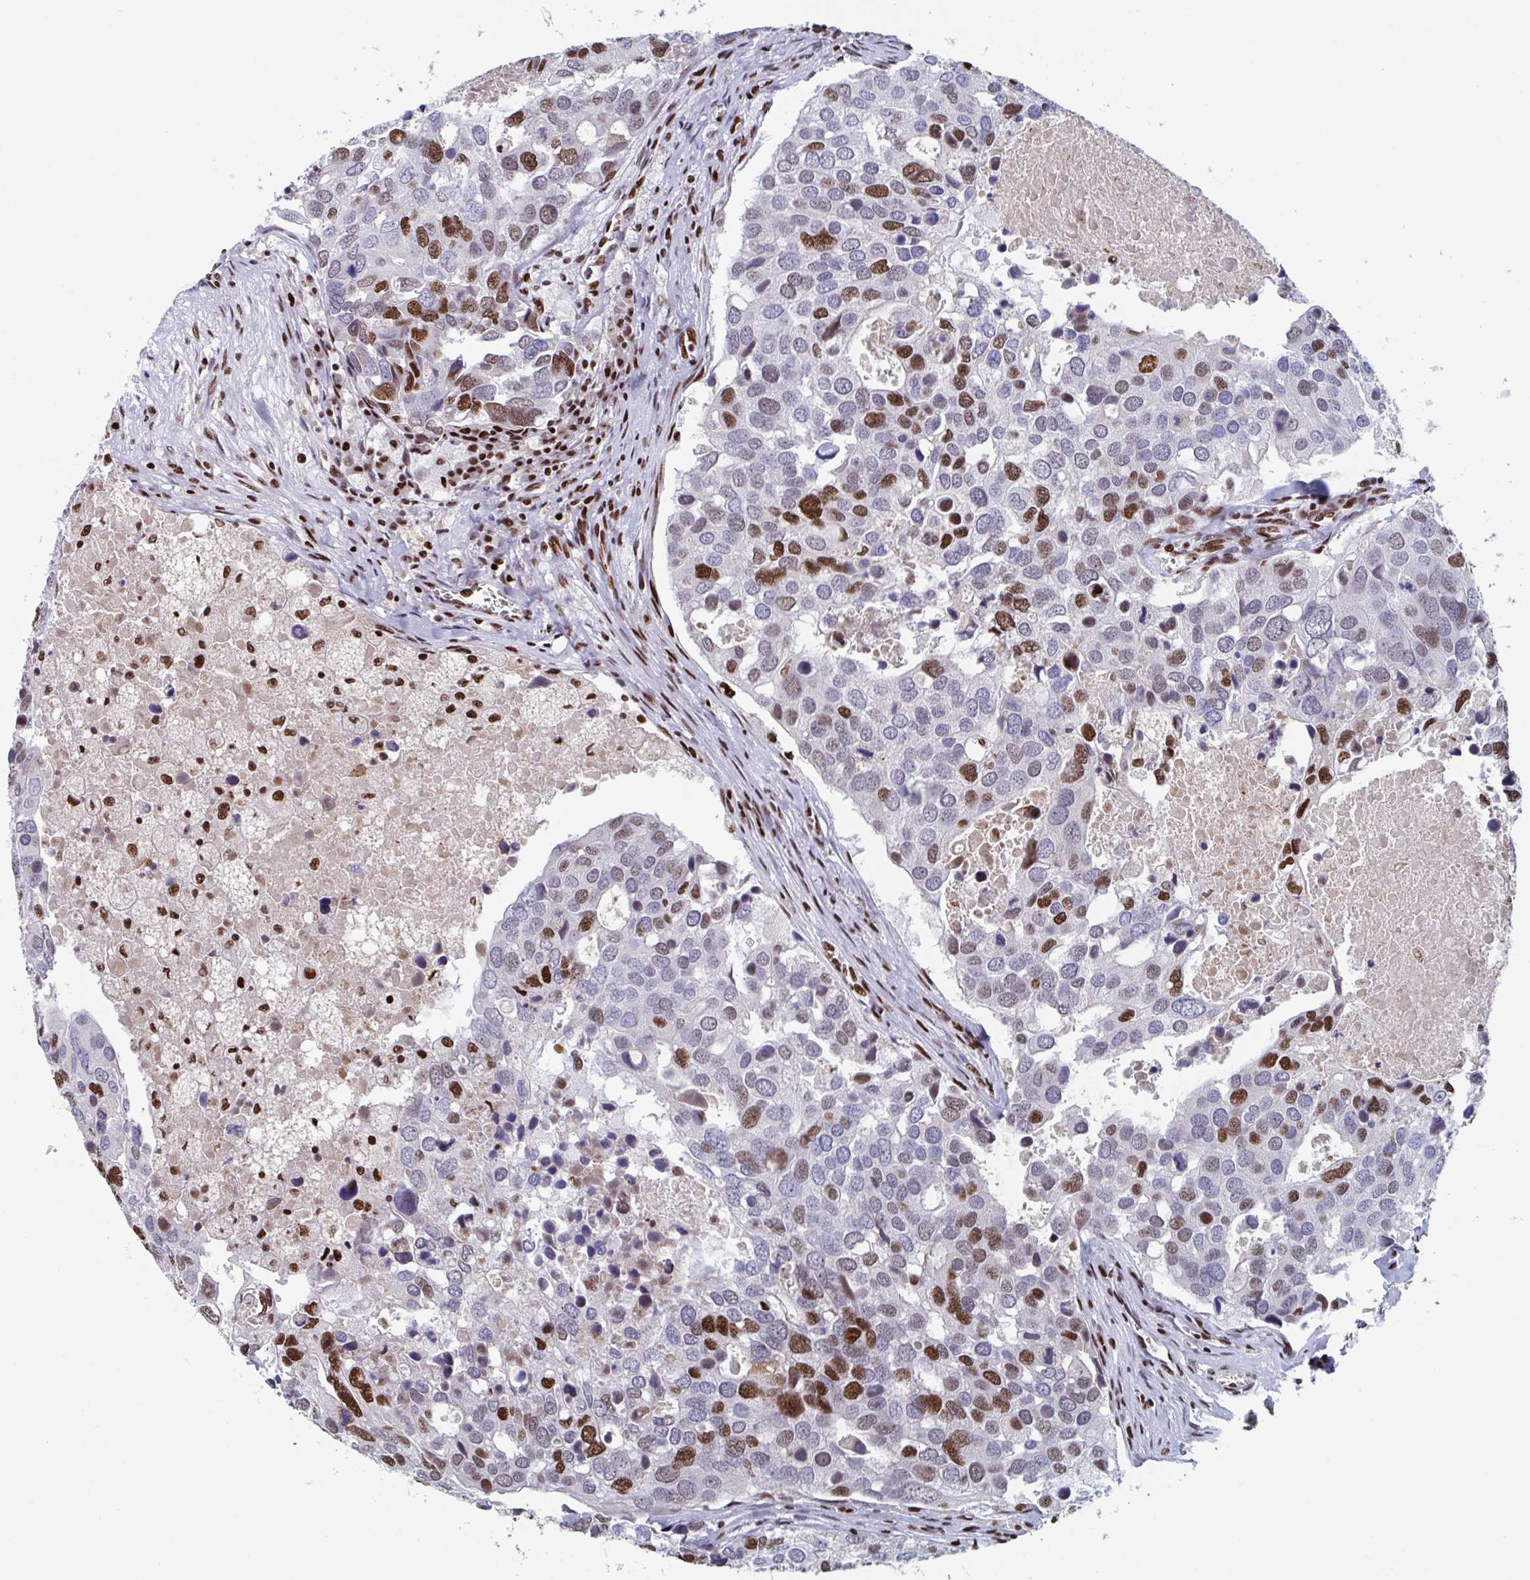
{"staining": {"intensity": "strong", "quantity": "25%-75%", "location": "nuclear"}, "tissue": "breast cancer", "cell_type": "Tumor cells", "image_type": "cancer", "snomed": [{"axis": "morphology", "description": "Duct carcinoma"}, {"axis": "topography", "description": "Breast"}], "caption": "Immunohistochemistry (IHC) image of human breast cancer stained for a protein (brown), which demonstrates high levels of strong nuclear positivity in about 25%-75% of tumor cells.", "gene": "ZNF607", "patient": {"sex": "female", "age": 83}}